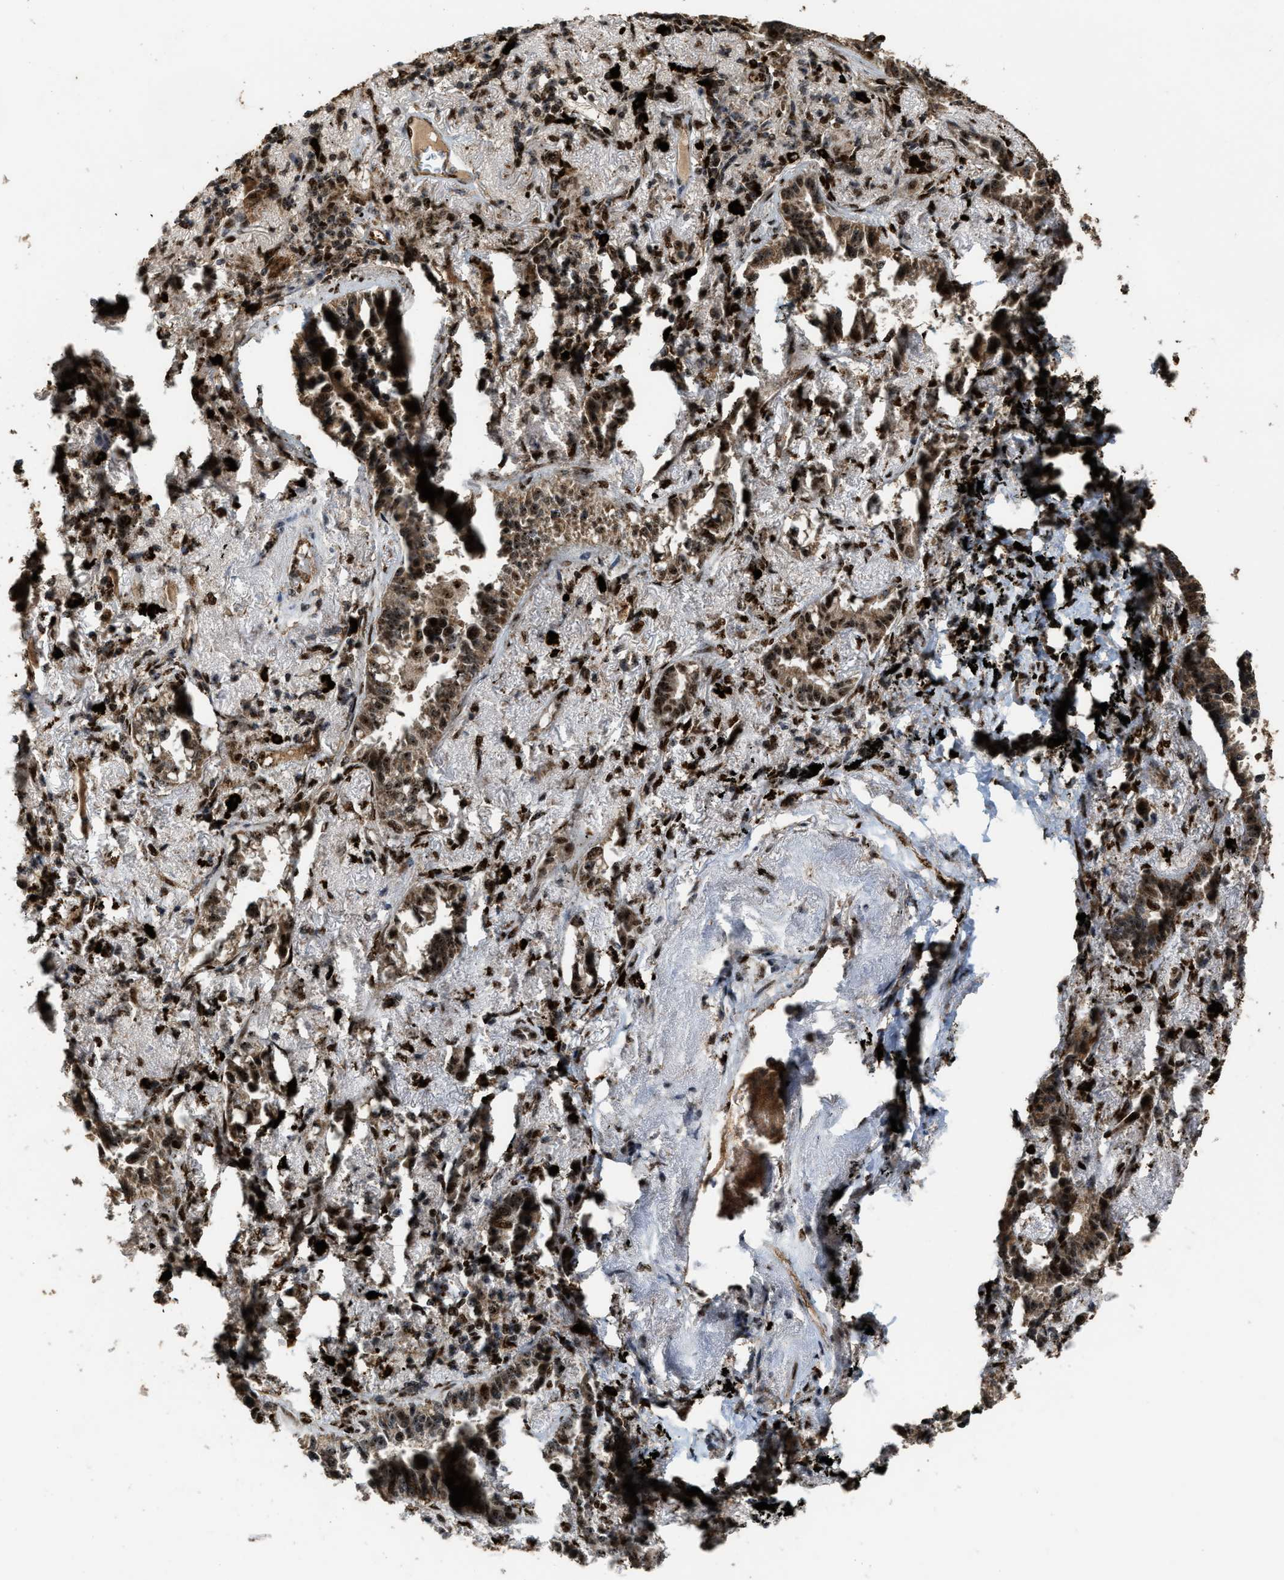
{"staining": {"intensity": "moderate", "quantity": ">75%", "location": "nuclear"}, "tissue": "lung cancer", "cell_type": "Tumor cells", "image_type": "cancer", "snomed": [{"axis": "morphology", "description": "Adenocarcinoma, NOS"}, {"axis": "topography", "description": "Lung"}], "caption": "Protein expression by IHC exhibits moderate nuclear positivity in about >75% of tumor cells in lung cancer. (DAB (3,3'-diaminobenzidine) = brown stain, brightfield microscopy at high magnification).", "gene": "ZNF687", "patient": {"sex": "male", "age": 59}}